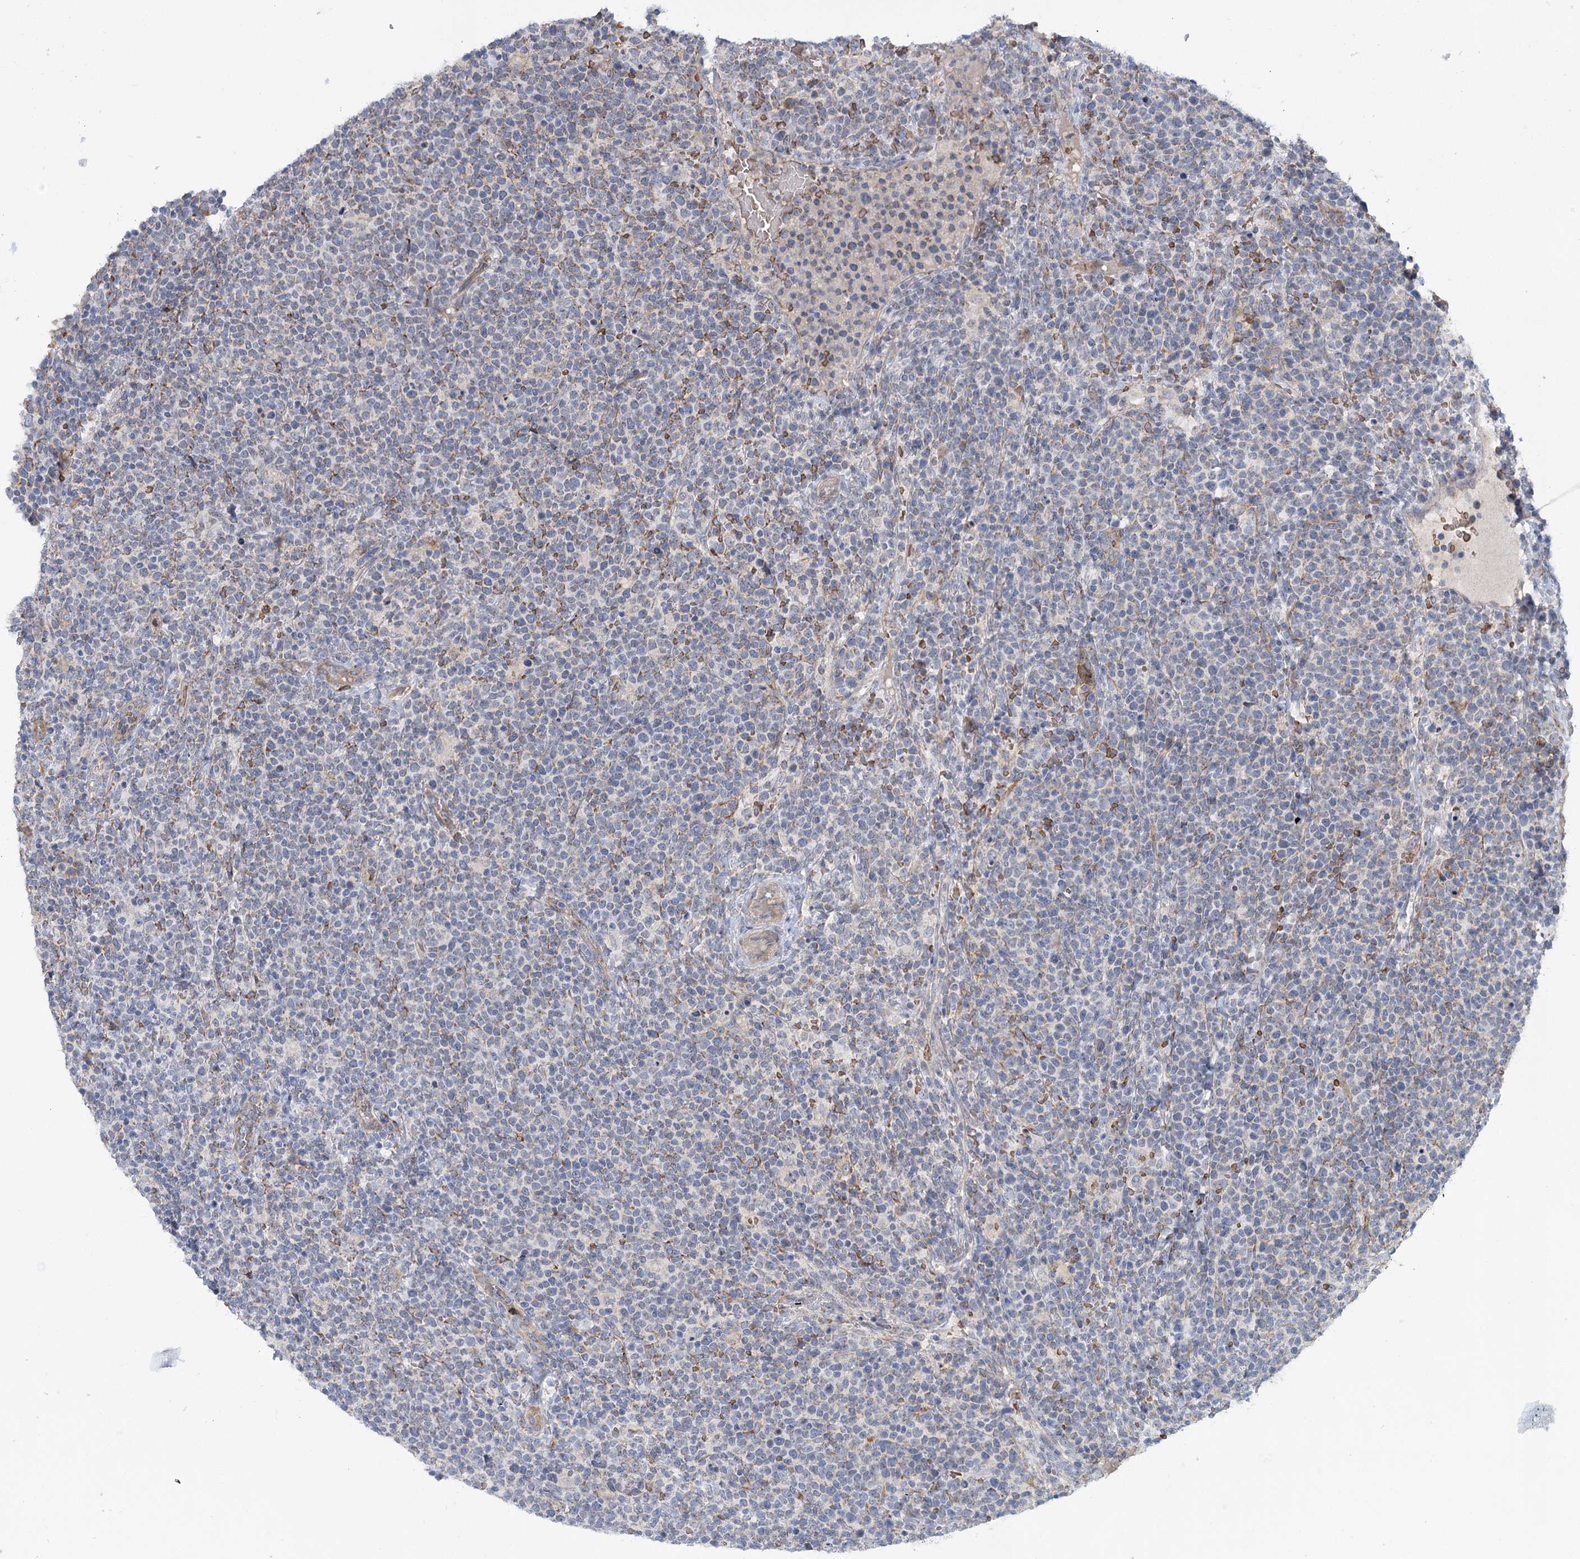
{"staining": {"intensity": "negative", "quantity": "none", "location": "none"}, "tissue": "lymphoma", "cell_type": "Tumor cells", "image_type": "cancer", "snomed": [{"axis": "morphology", "description": "Malignant lymphoma, non-Hodgkin's type, High grade"}, {"axis": "topography", "description": "Lymph node"}], "caption": "Tumor cells show no significant expression in malignant lymphoma, non-Hodgkin's type (high-grade).", "gene": "CIB4", "patient": {"sex": "male", "age": 61}}